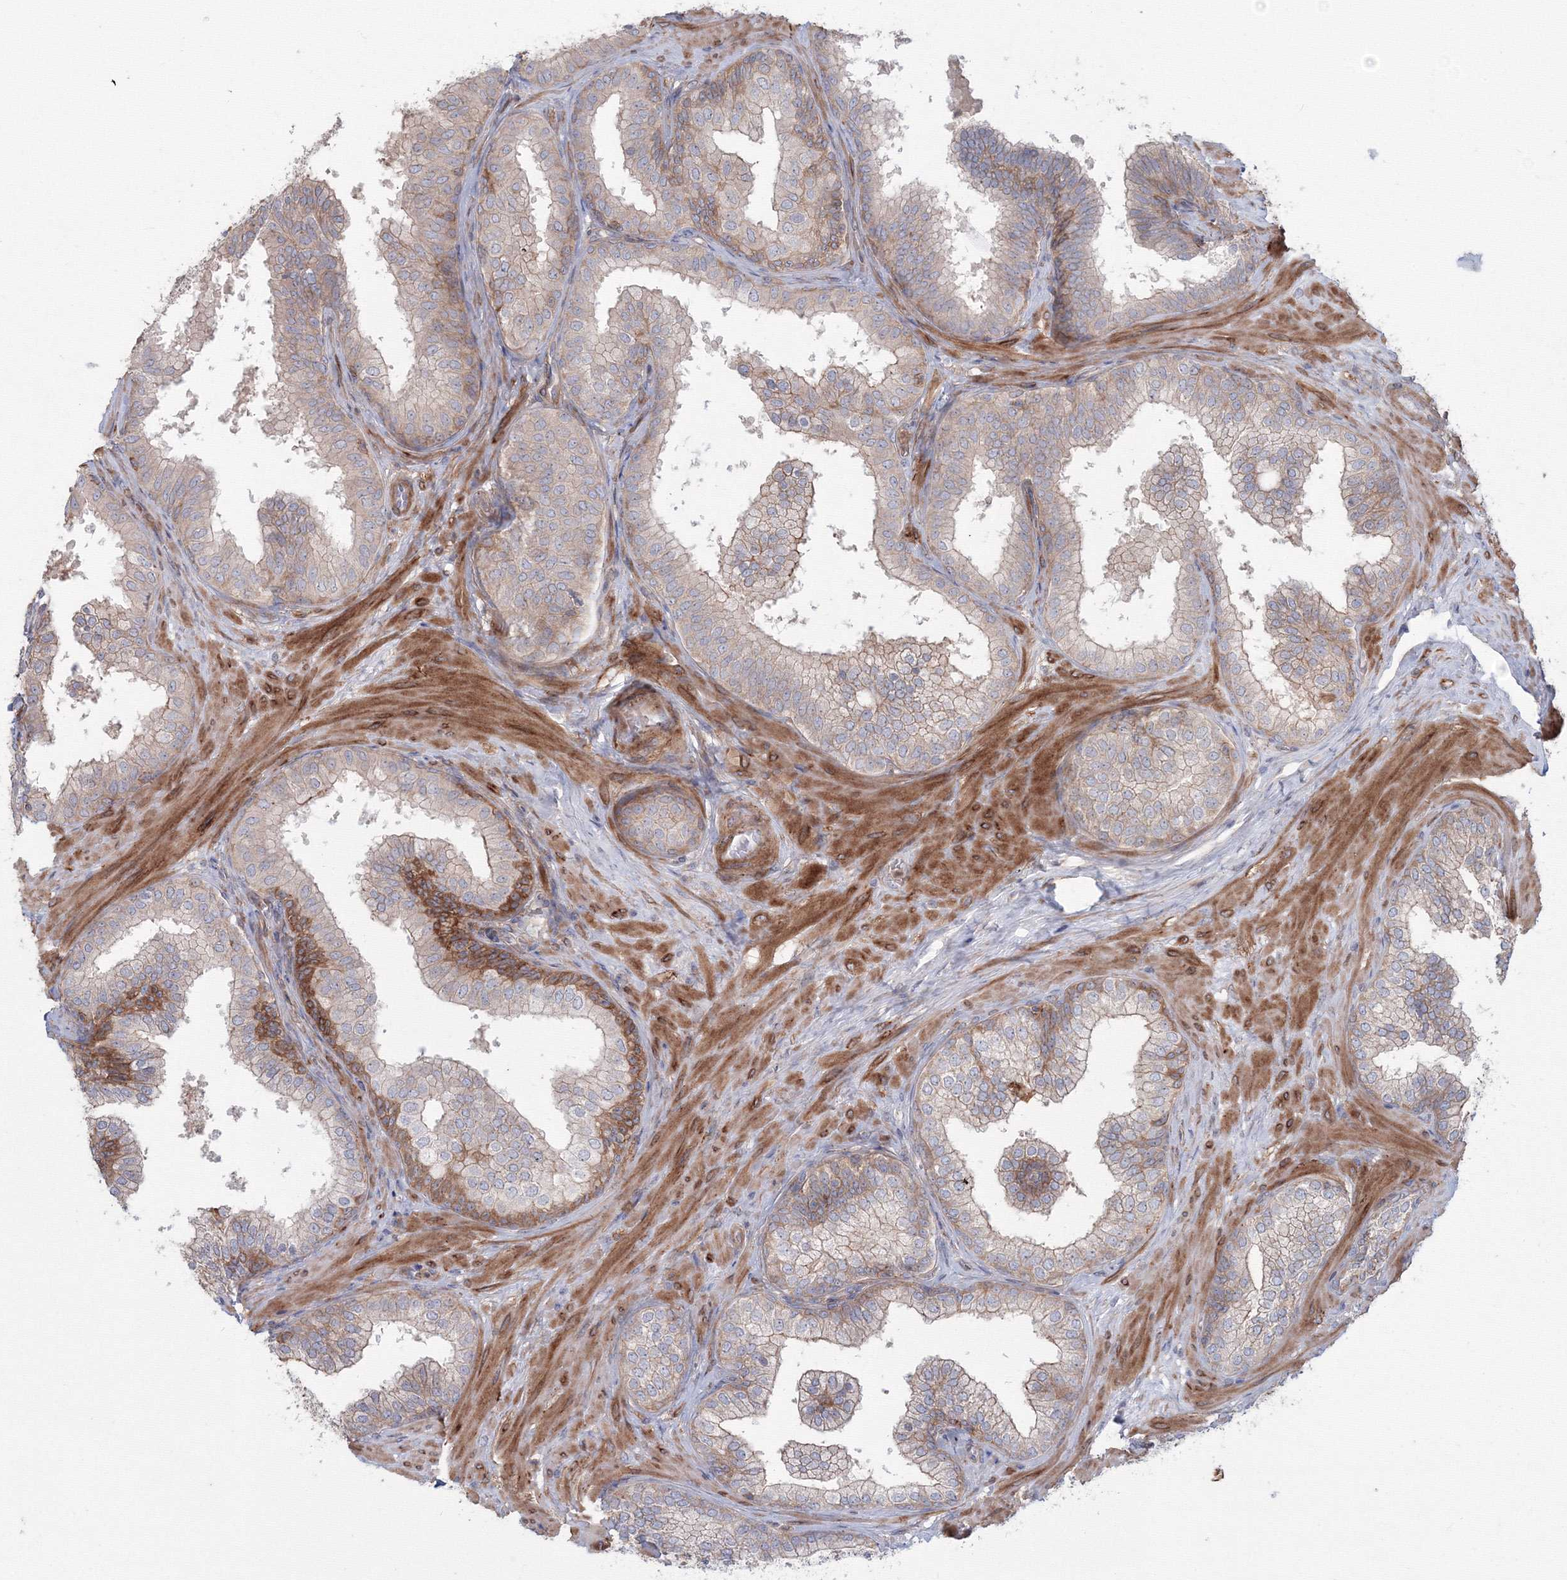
{"staining": {"intensity": "moderate", "quantity": "<25%", "location": "cytoplasmic/membranous"}, "tissue": "prostate", "cell_type": "Glandular cells", "image_type": "normal", "snomed": [{"axis": "morphology", "description": "Normal tissue, NOS"}, {"axis": "topography", "description": "Prostate"}], "caption": "The micrograph reveals a brown stain indicating the presence of a protein in the cytoplasmic/membranous of glandular cells in prostate.", "gene": "SH3PXD2A", "patient": {"sex": "male", "age": 60}}